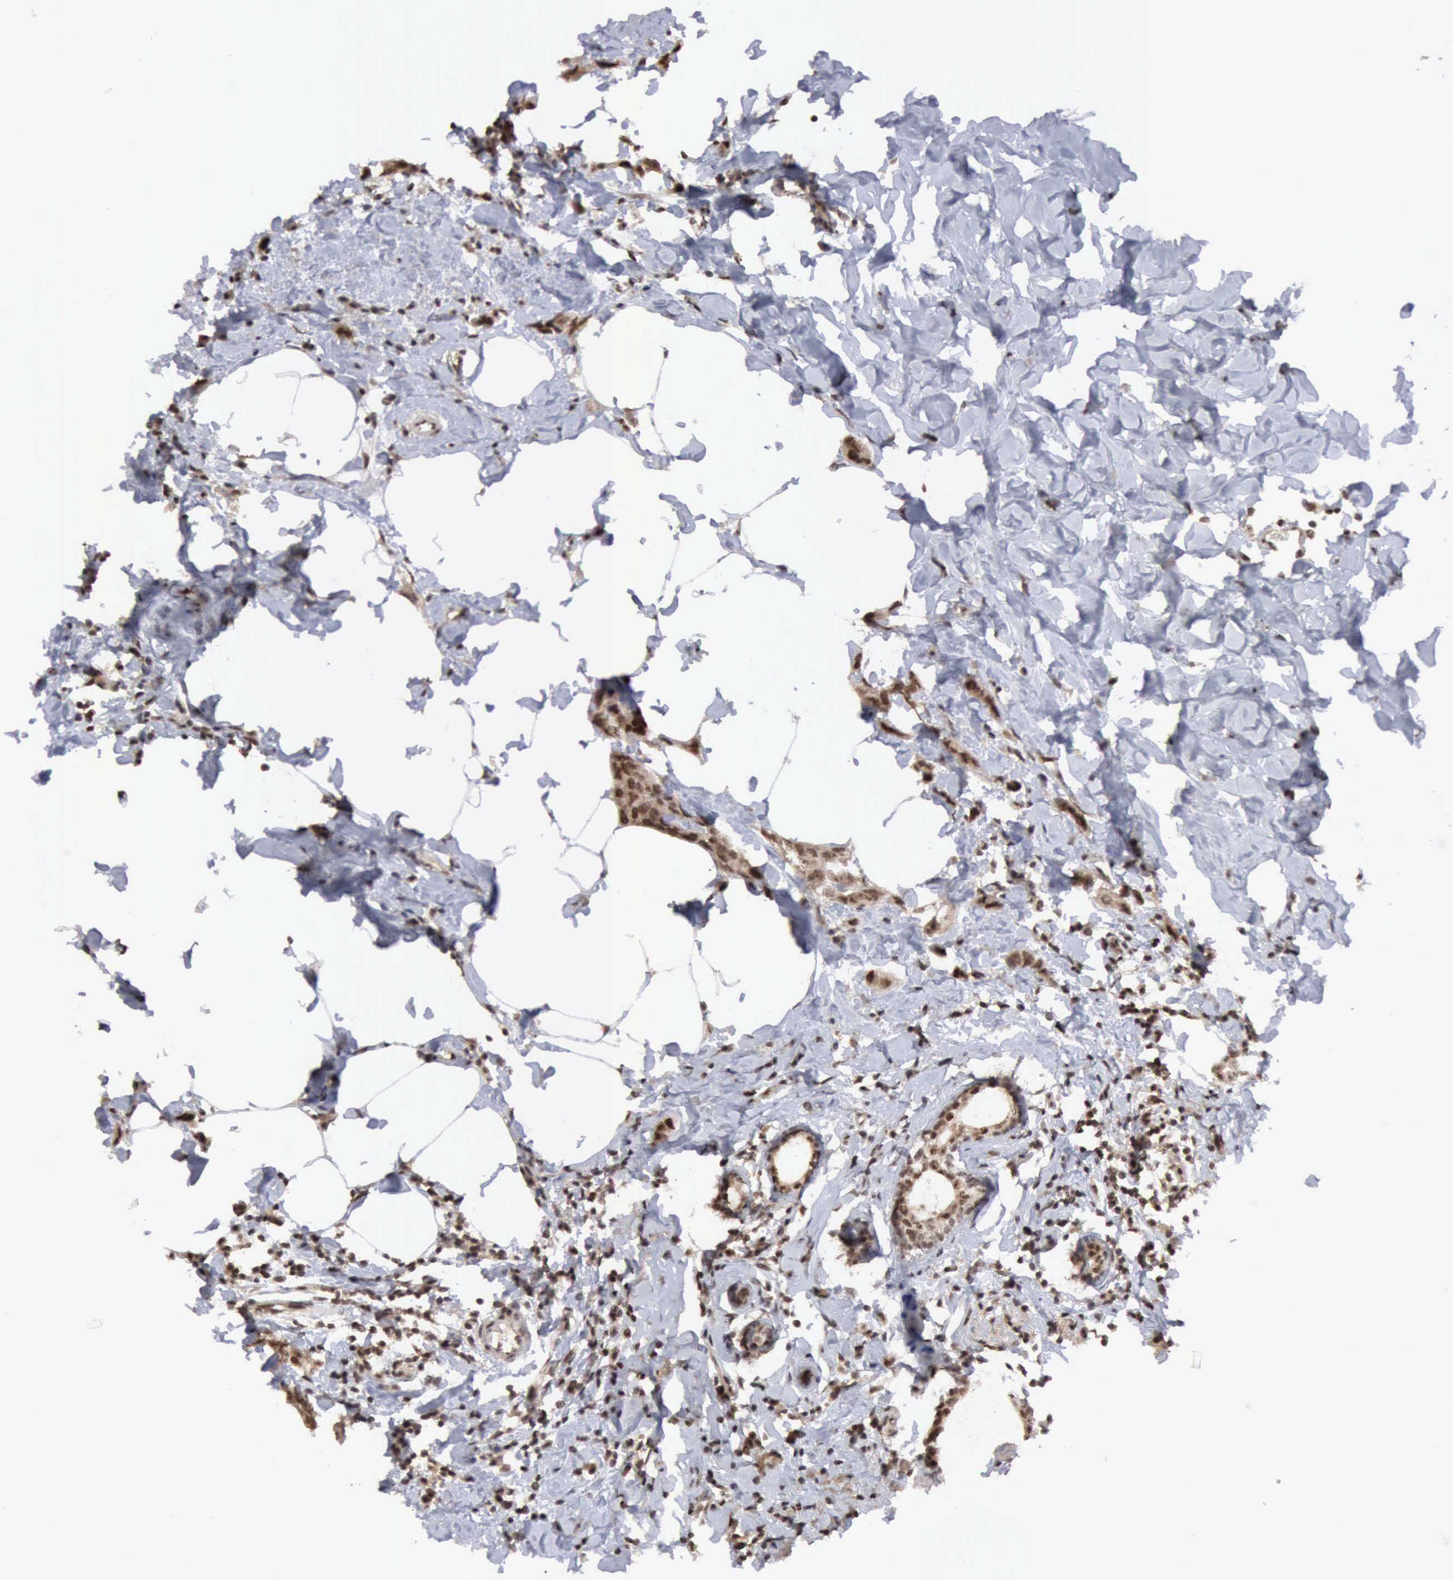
{"staining": {"intensity": "moderate", "quantity": ">75%", "location": "nuclear"}, "tissue": "breast cancer", "cell_type": "Tumor cells", "image_type": "cancer", "snomed": [{"axis": "morphology", "description": "Normal tissue, NOS"}, {"axis": "morphology", "description": "Duct carcinoma"}, {"axis": "topography", "description": "Breast"}], "caption": "A brown stain shows moderate nuclear expression of a protein in human intraductal carcinoma (breast) tumor cells. The protein is shown in brown color, while the nuclei are stained blue.", "gene": "CDKN2A", "patient": {"sex": "female", "age": 50}}